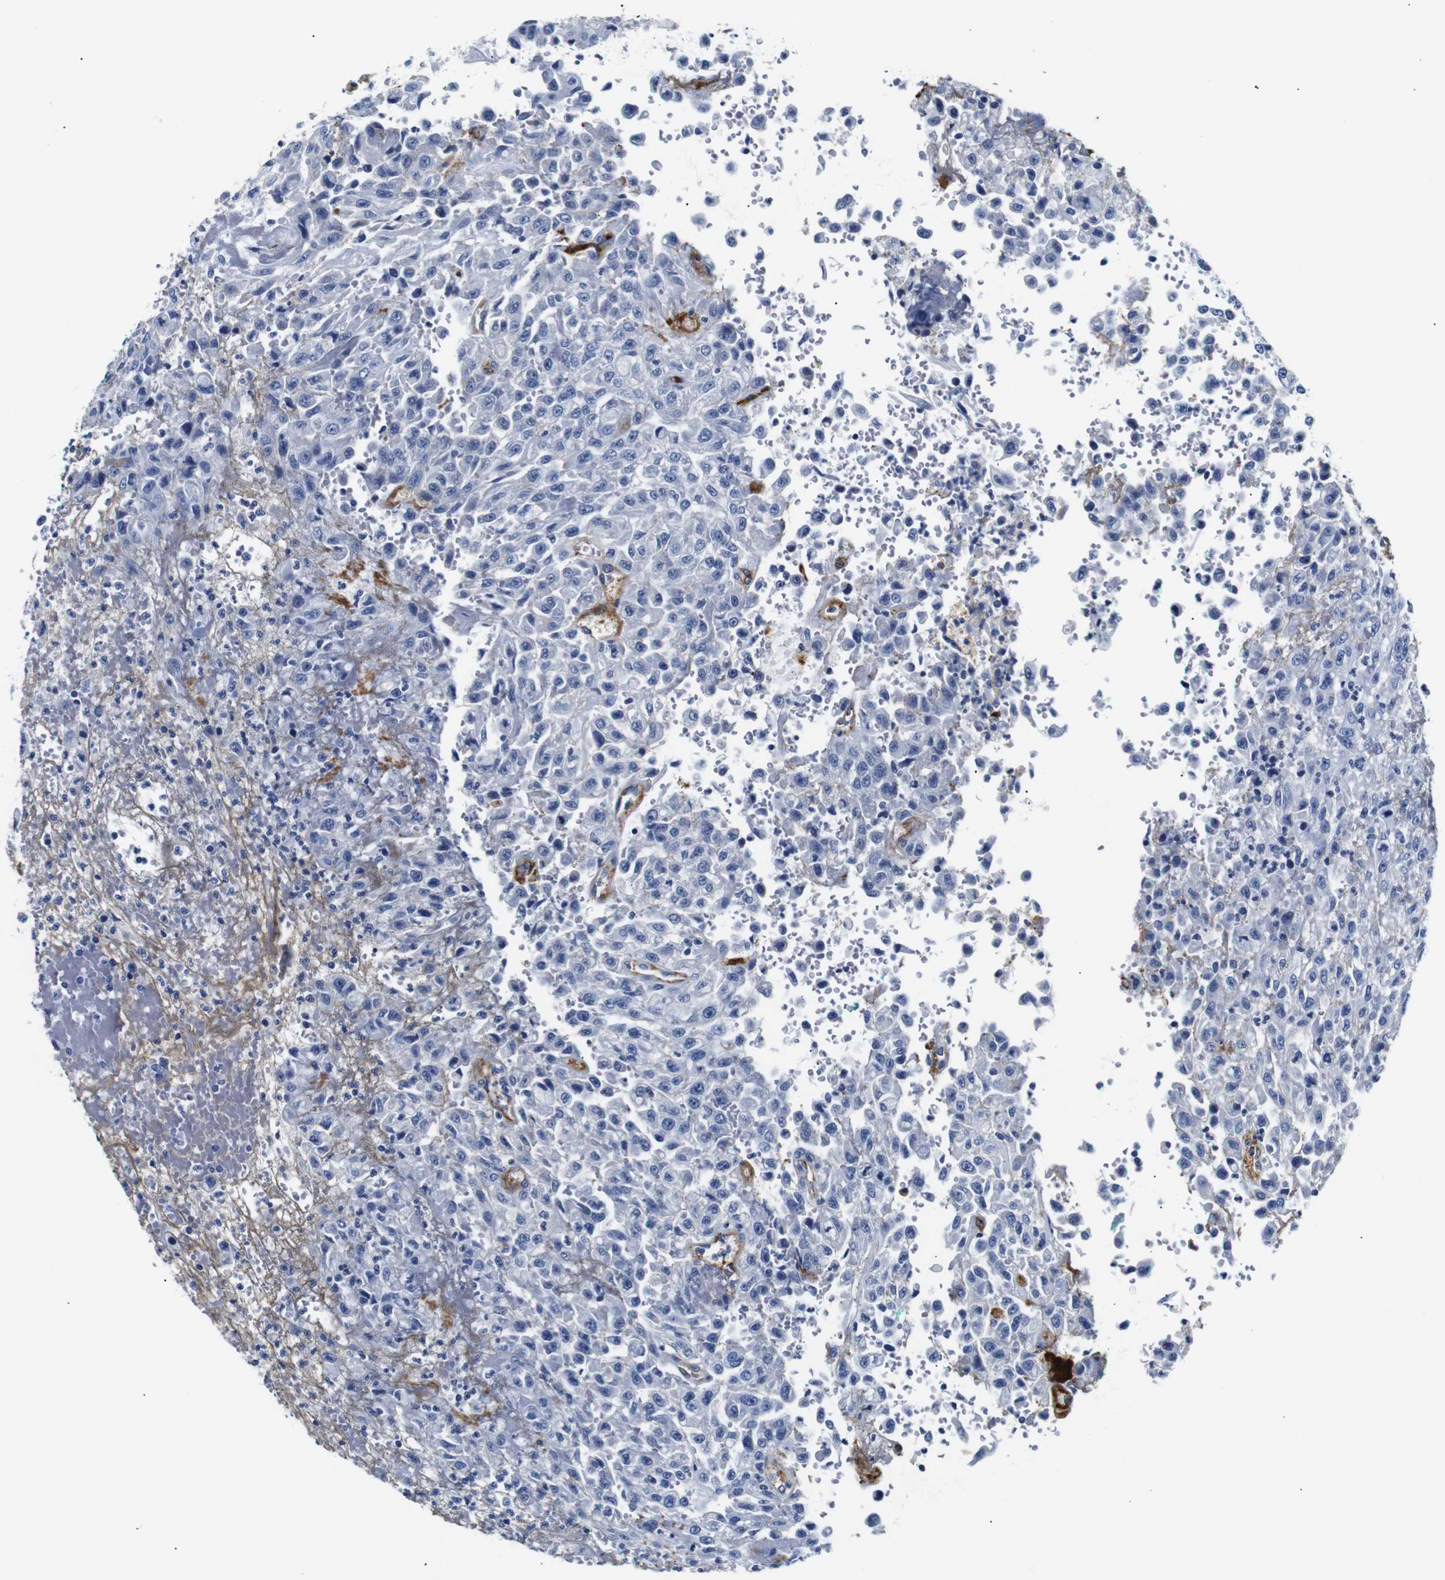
{"staining": {"intensity": "negative", "quantity": "none", "location": "none"}, "tissue": "urothelial cancer", "cell_type": "Tumor cells", "image_type": "cancer", "snomed": [{"axis": "morphology", "description": "Urothelial carcinoma, High grade"}, {"axis": "topography", "description": "Urinary bladder"}], "caption": "This is a histopathology image of immunohistochemistry (IHC) staining of urothelial cancer, which shows no expression in tumor cells. The staining is performed using DAB brown chromogen with nuclei counter-stained in using hematoxylin.", "gene": "MUC4", "patient": {"sex": "male", "age": 46}}